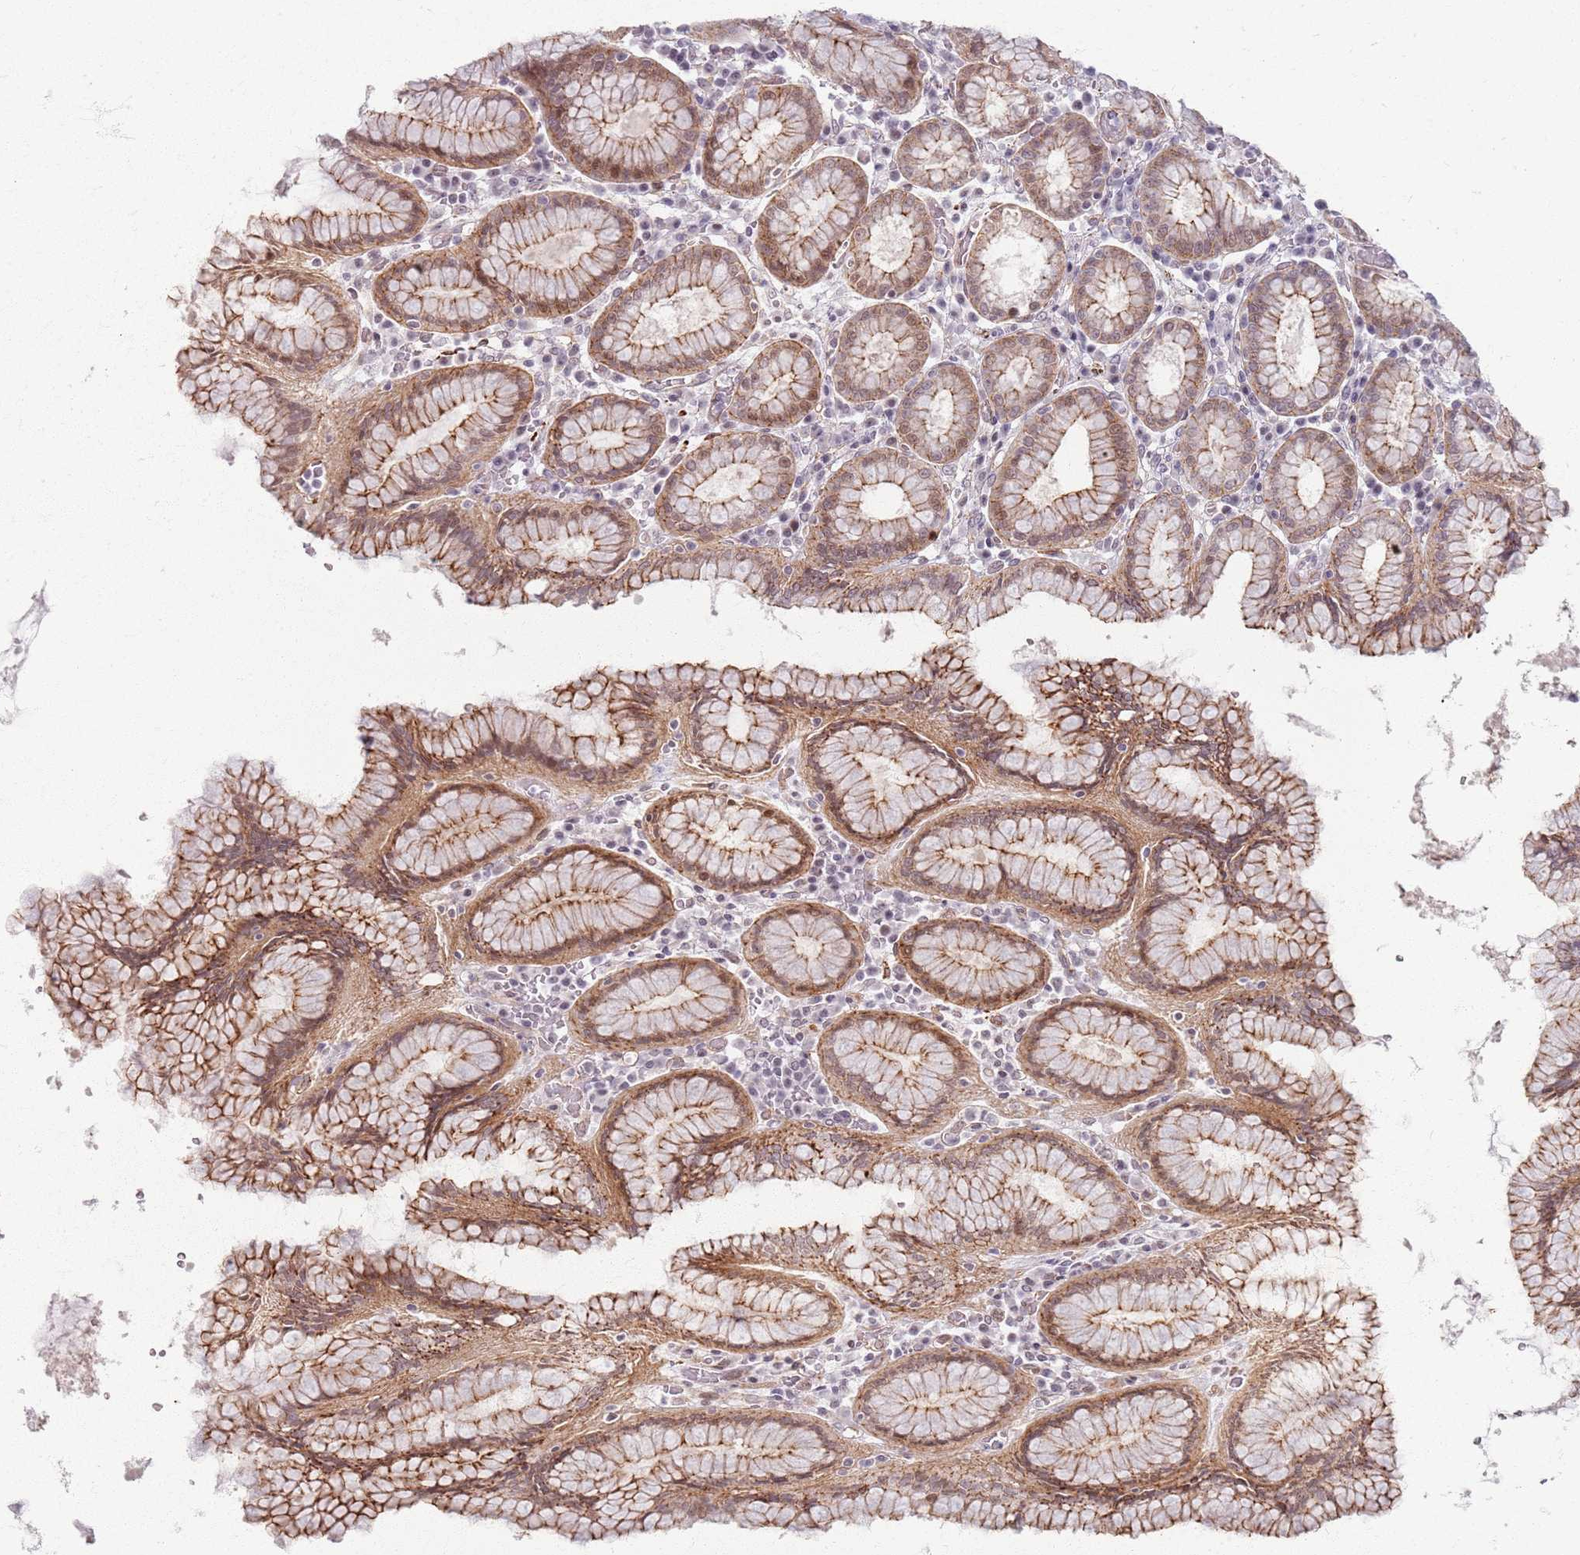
{"staining": {"intensity": "moderate", "quantity": ">75%", "location": "cytoplasmic/membranous,nuclear"}, "tissue": "stomach", "cell_type": "Glandular cells", "image_type": "normal", "snomed": [{"axis": "morphology", "description": "Normal tissue, NOS"}, {"axis": "topography", "description": "Stomach"}, {"axis": "topography", "description": "Stomach, lower"}], "caption": "Unremarkable stomach displays moderate cytoplasmic/membranous,nuclear staining in about >75% of glandular cells (DAB = brown stain, brightfield microscopy at high magnification)..", "gene": "KCNA5", "patient": {"sex": "female", "age": 56}}